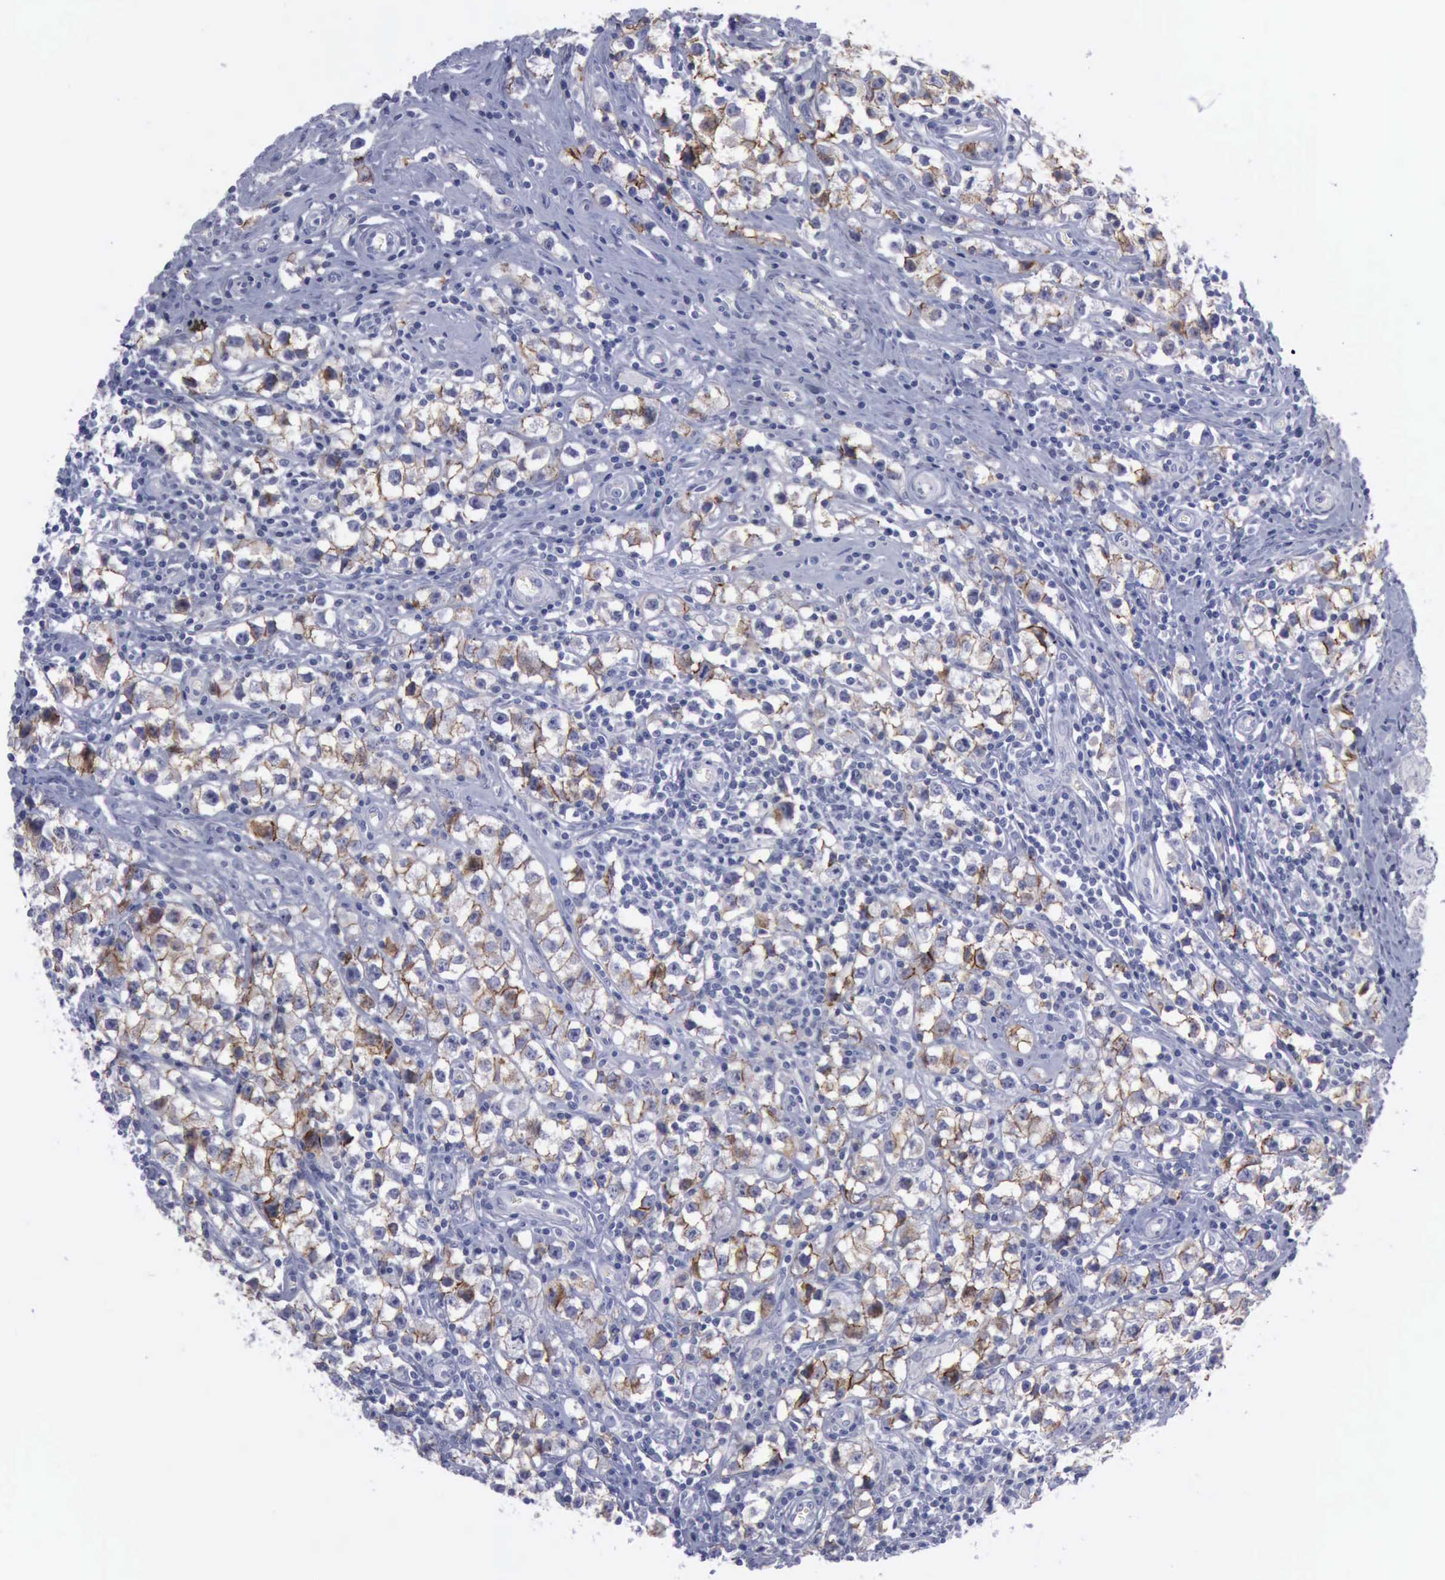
{"staining": {"intensity": "moderate", "quantity": "25%-75%", "location": "cytoplasmic/membranous"}, "tissue": "testis cancer", "cell_type": "Tumor cells", "image_type": "cancer", "snomed": [{"axis": "morphology", "description": "Seminoma, NOS"}, {"axis": "topography", "description": "Testis"}], "caption": "This micrograph reveals immunohistochemistry staining of human seminoma (testis), with medium moderate cytoplasmic/membranous positivity in approximately 25%-75% of tumor cells.", "gene": "CDH2", "patient": {"sex": "male", "age": 35}}